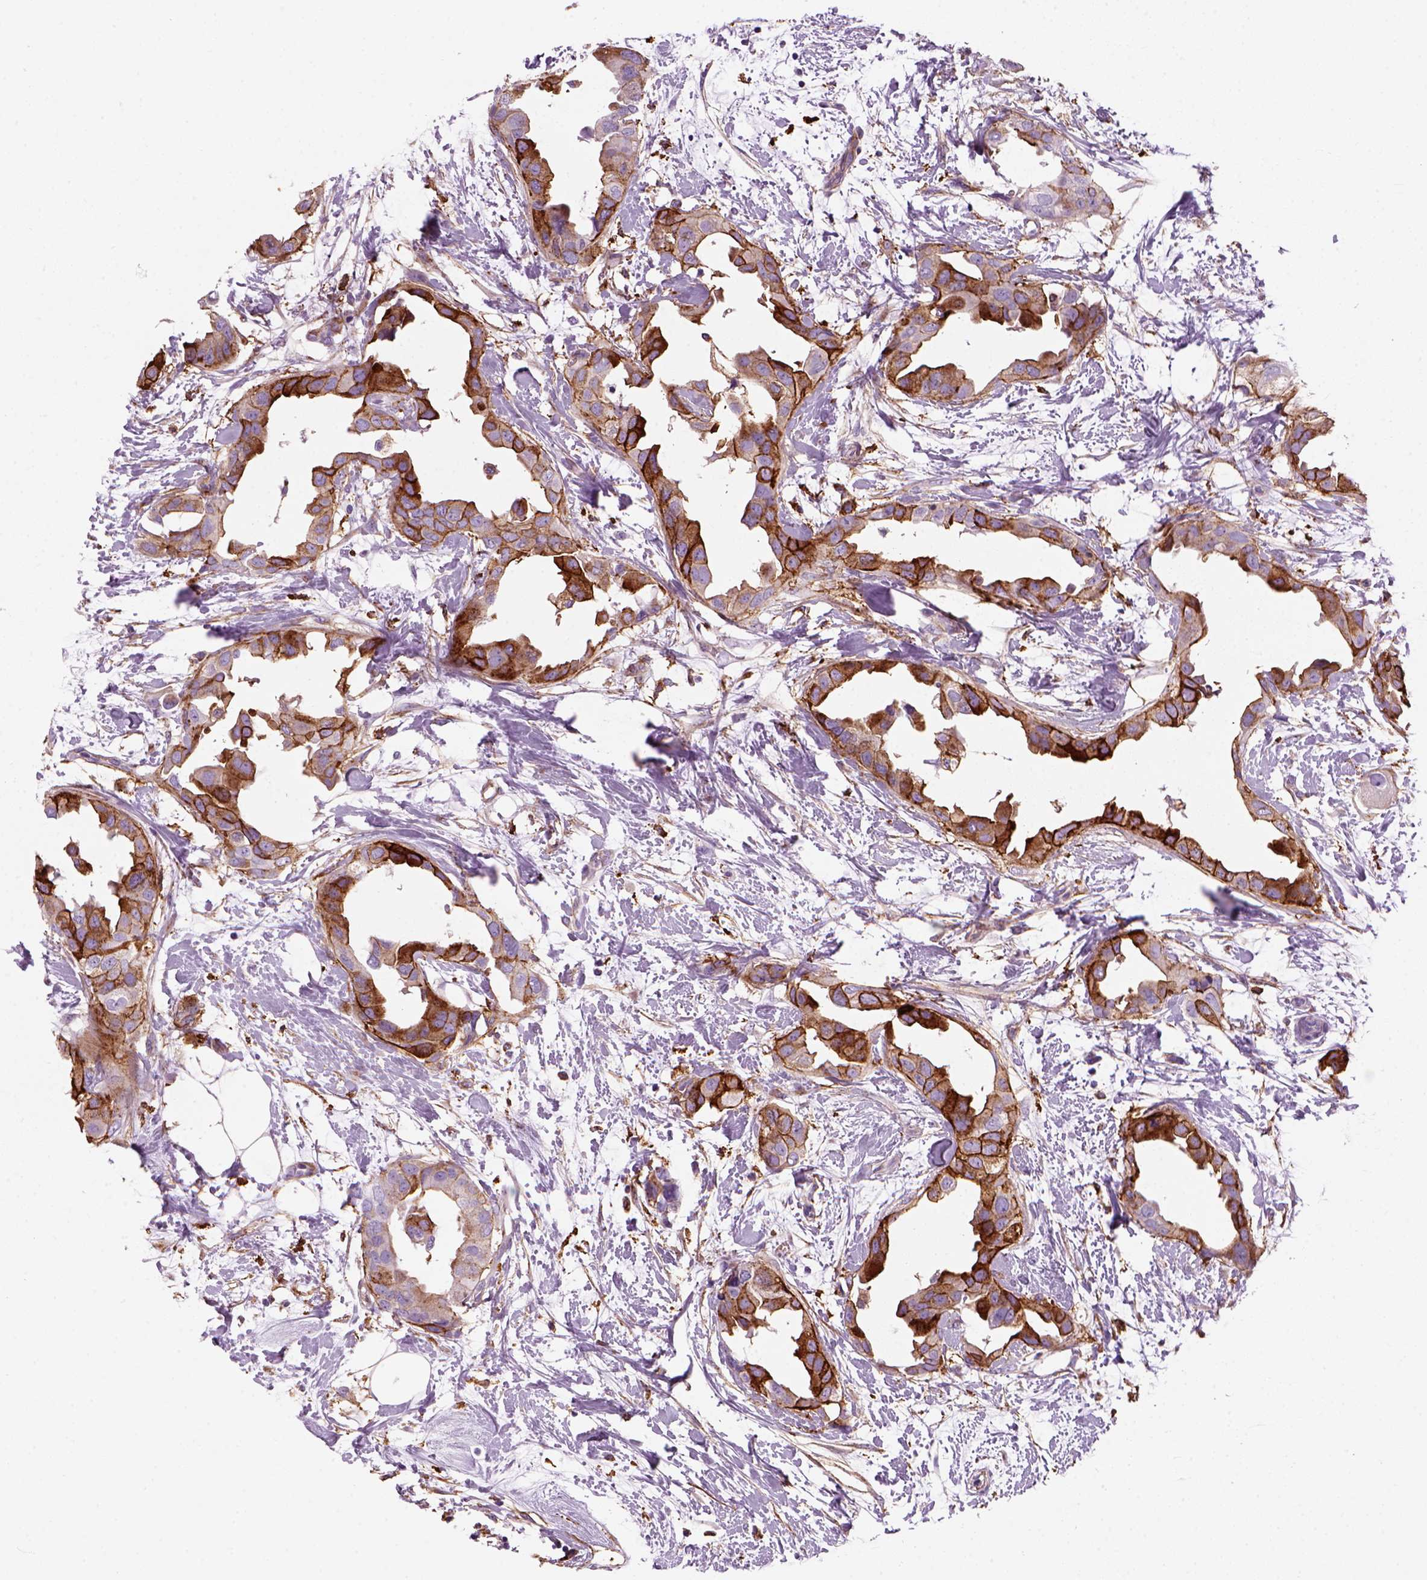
{"staining": {"intensity": "strong", "quantity": ">75%", "location": "cytoplasmic/membranous"}, "tissue": "breast cancer", "cell_type": "Tumor cells", "image_type": "cancer", "snomed": [{"axis": "morphology", "description": "Normal tissue, NOS"}, {"axis": "morphology", "description": "Duct carcinoma"}, {"axis": "topography", "description": "Breast"}], "caption": "Human breast invasive ductal carcinoma stained with a brown dye demonstrates strong cytoplasmic/membranous positive staining in about >75% of tumor cells.", "gene": "MARCKS", "patient": {"sex": "female", "age": 40}}